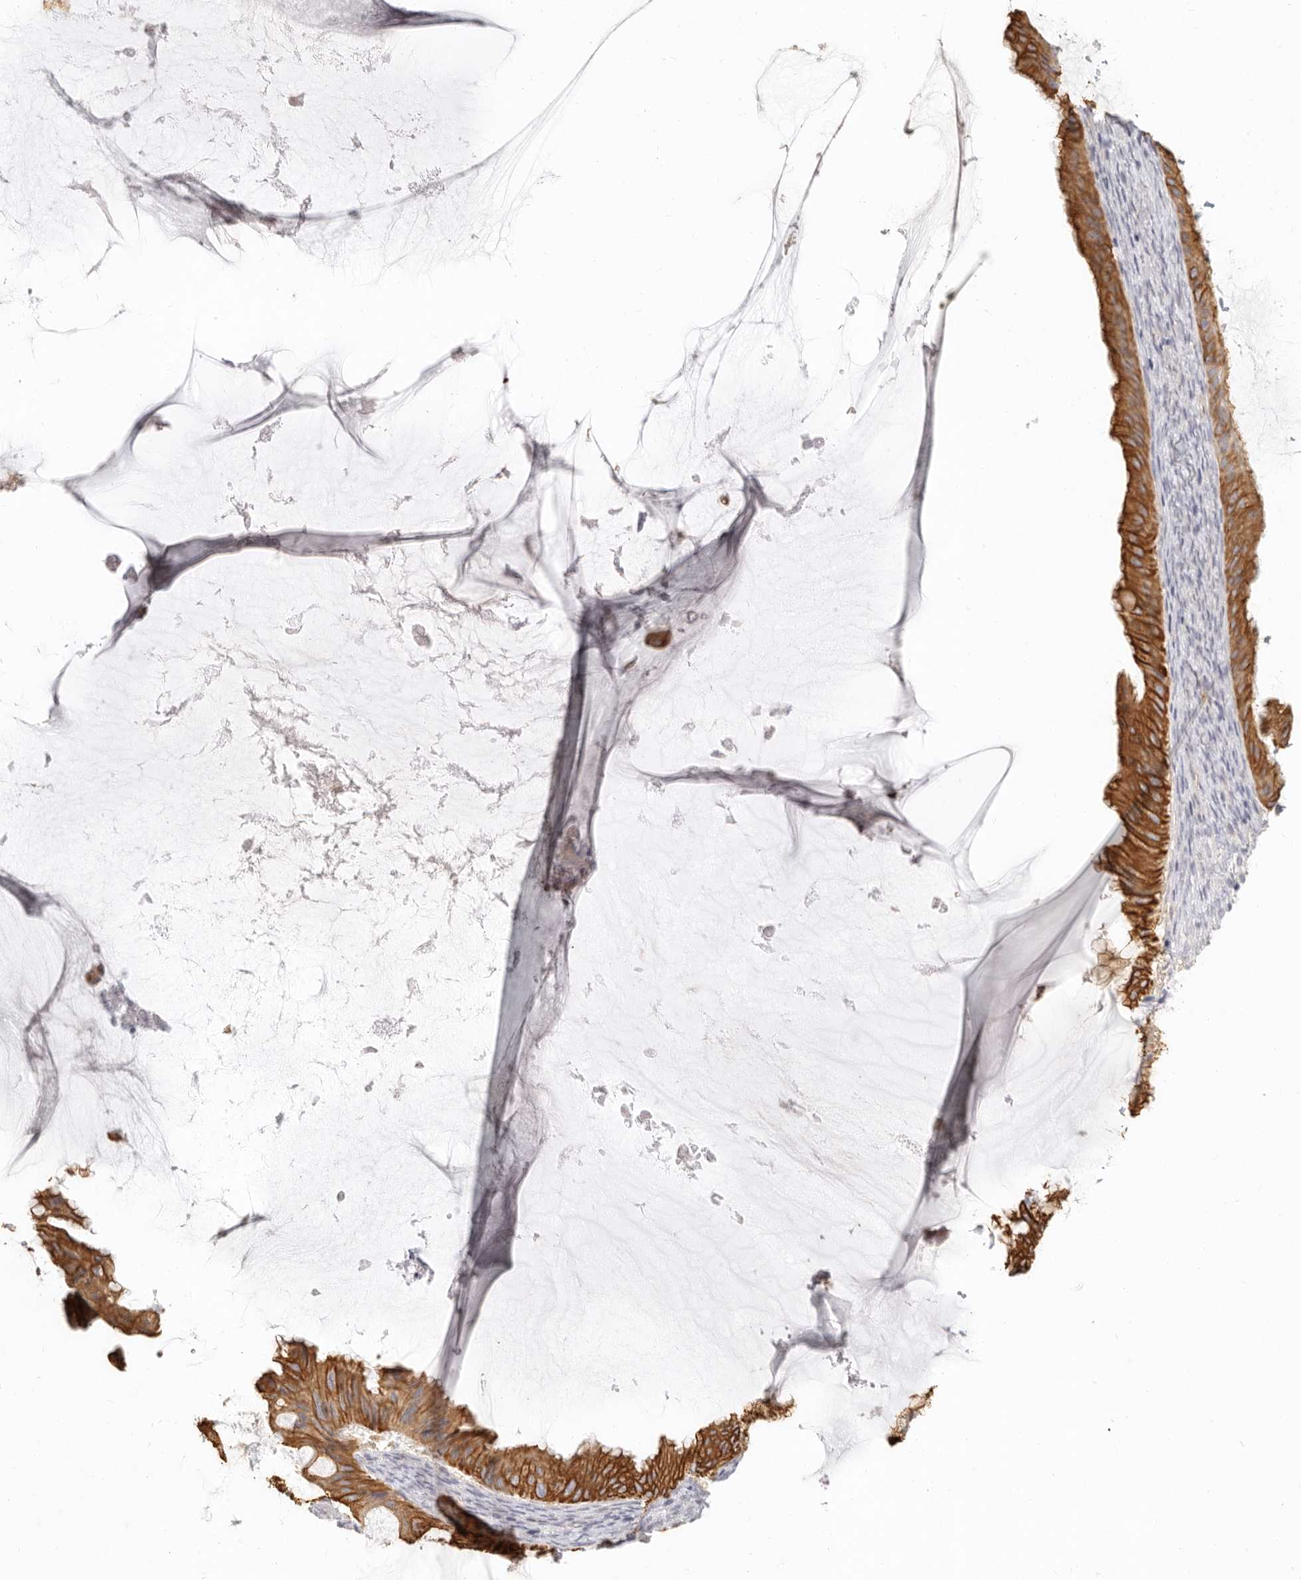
{"staining": {"intensity": "moderate", "quantity": ">75%", "location": "cytoplasmic/membranous"}, "tissue": "ovarian cancer", "cell_type": "Tumor cells", "image_type": "cancer", "snomed": [{"axis": "morphology", "description": "Cystadenocarcinoma, mucinous, NOS"}, {"axis": "topography", "description": "Ovary"}], "caption": "There is medium levels of moderate cytoplasmic/membranous positivity in tumor cells of ovarian cancer, as demonstrated by immunohistochemical staining (brown color).", "gene": "NIBAN1", "patient": {"sex": "female", "age": 61}}